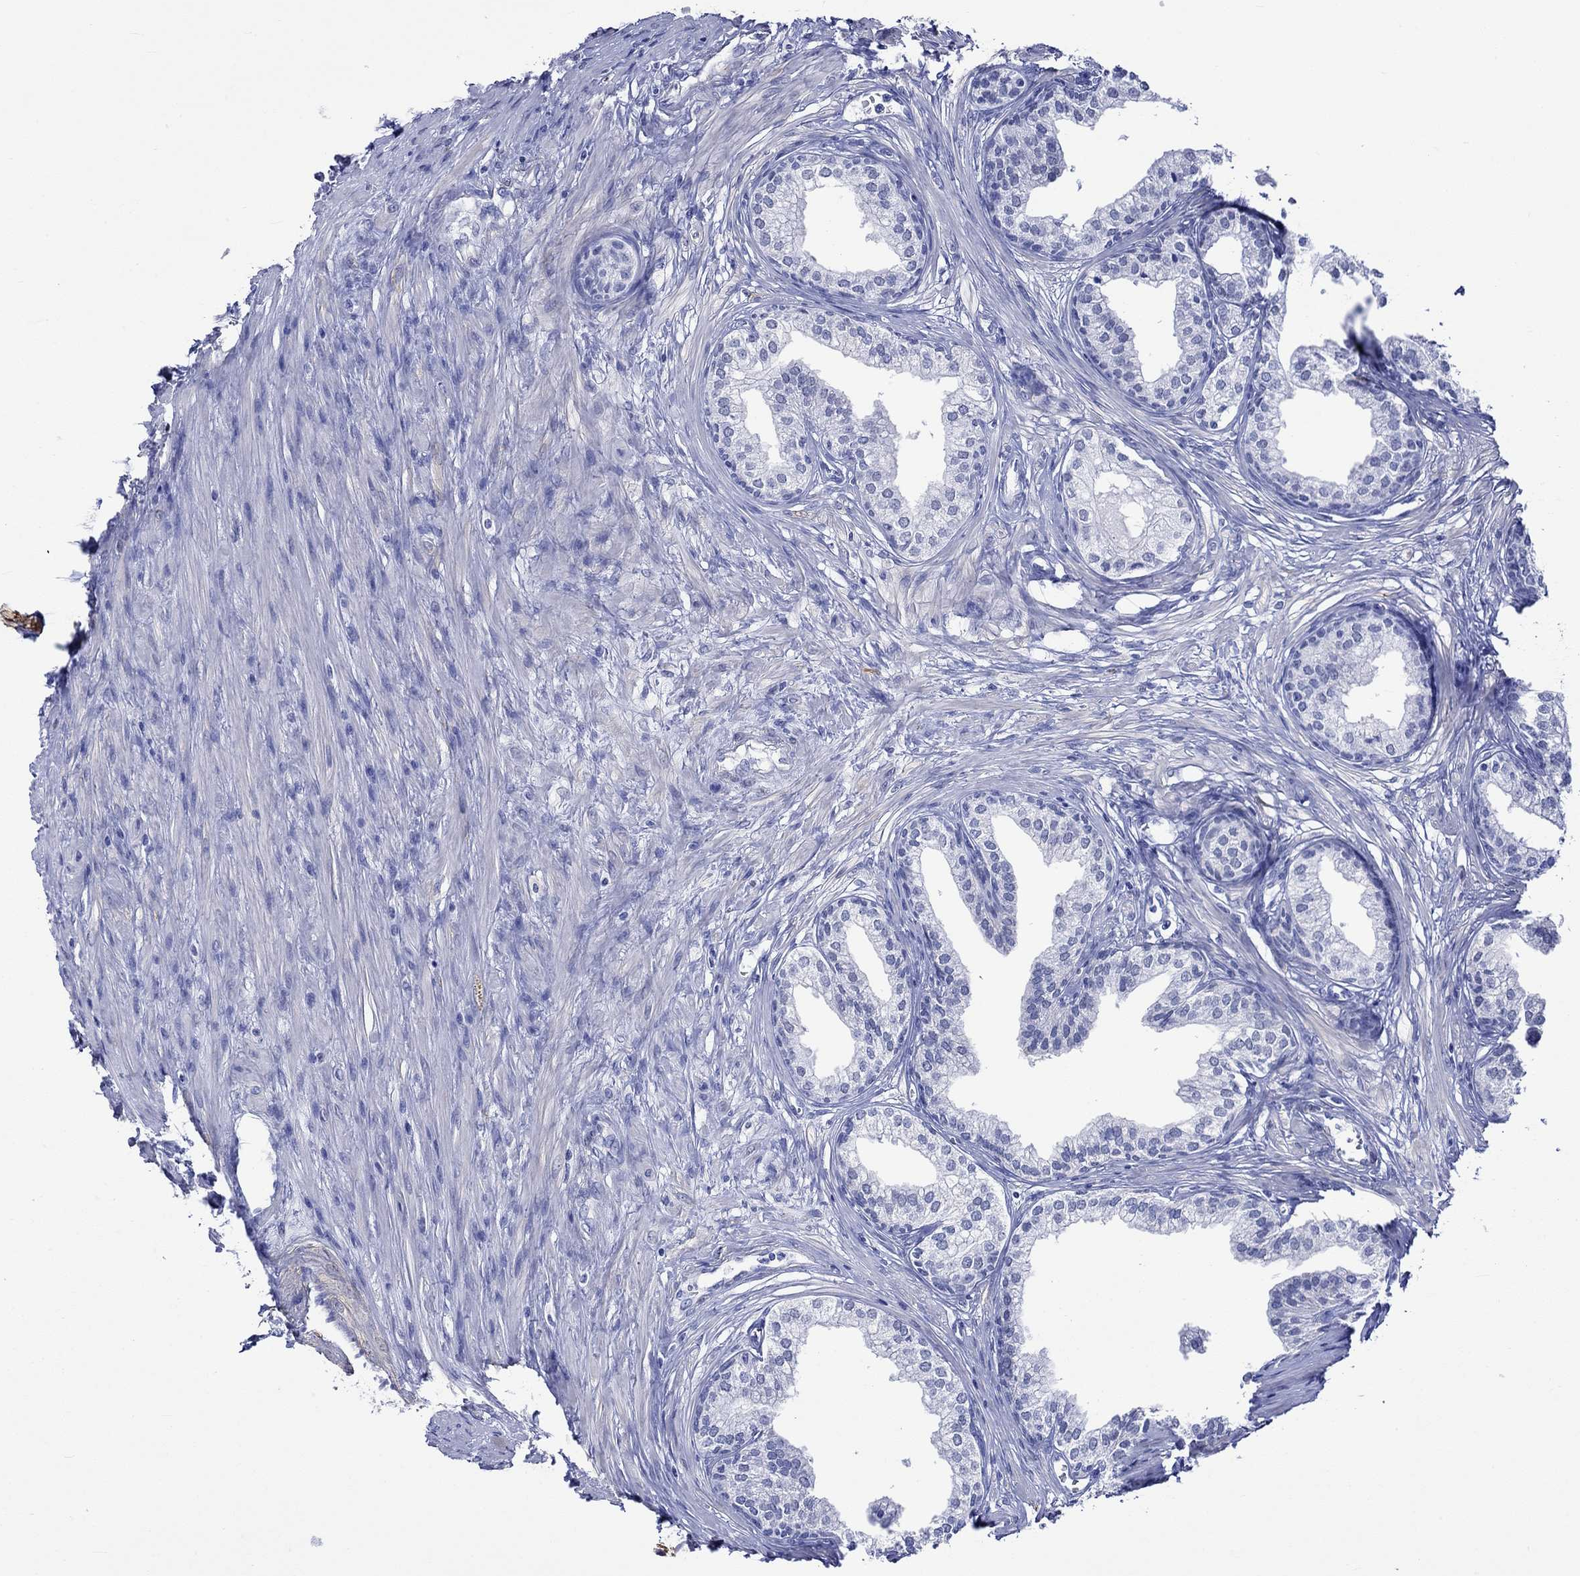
{"staining": {"intensity": "negative", "quantity": "none", "location": "none"}, "tissue": "prostate", "cell_type": "Glandular cells", "image_type": "normal", "snomed": [{"axis": "morphology", "description": "Normal tissue, NOS"}, {"axis": "topography", "description": "Prostate"}], "caption": "This is an IHC image of normal prostate. There is no expression in glandular cells.", "gene": "CRYAB", "patient": {"sex": "male", "age": 65}}